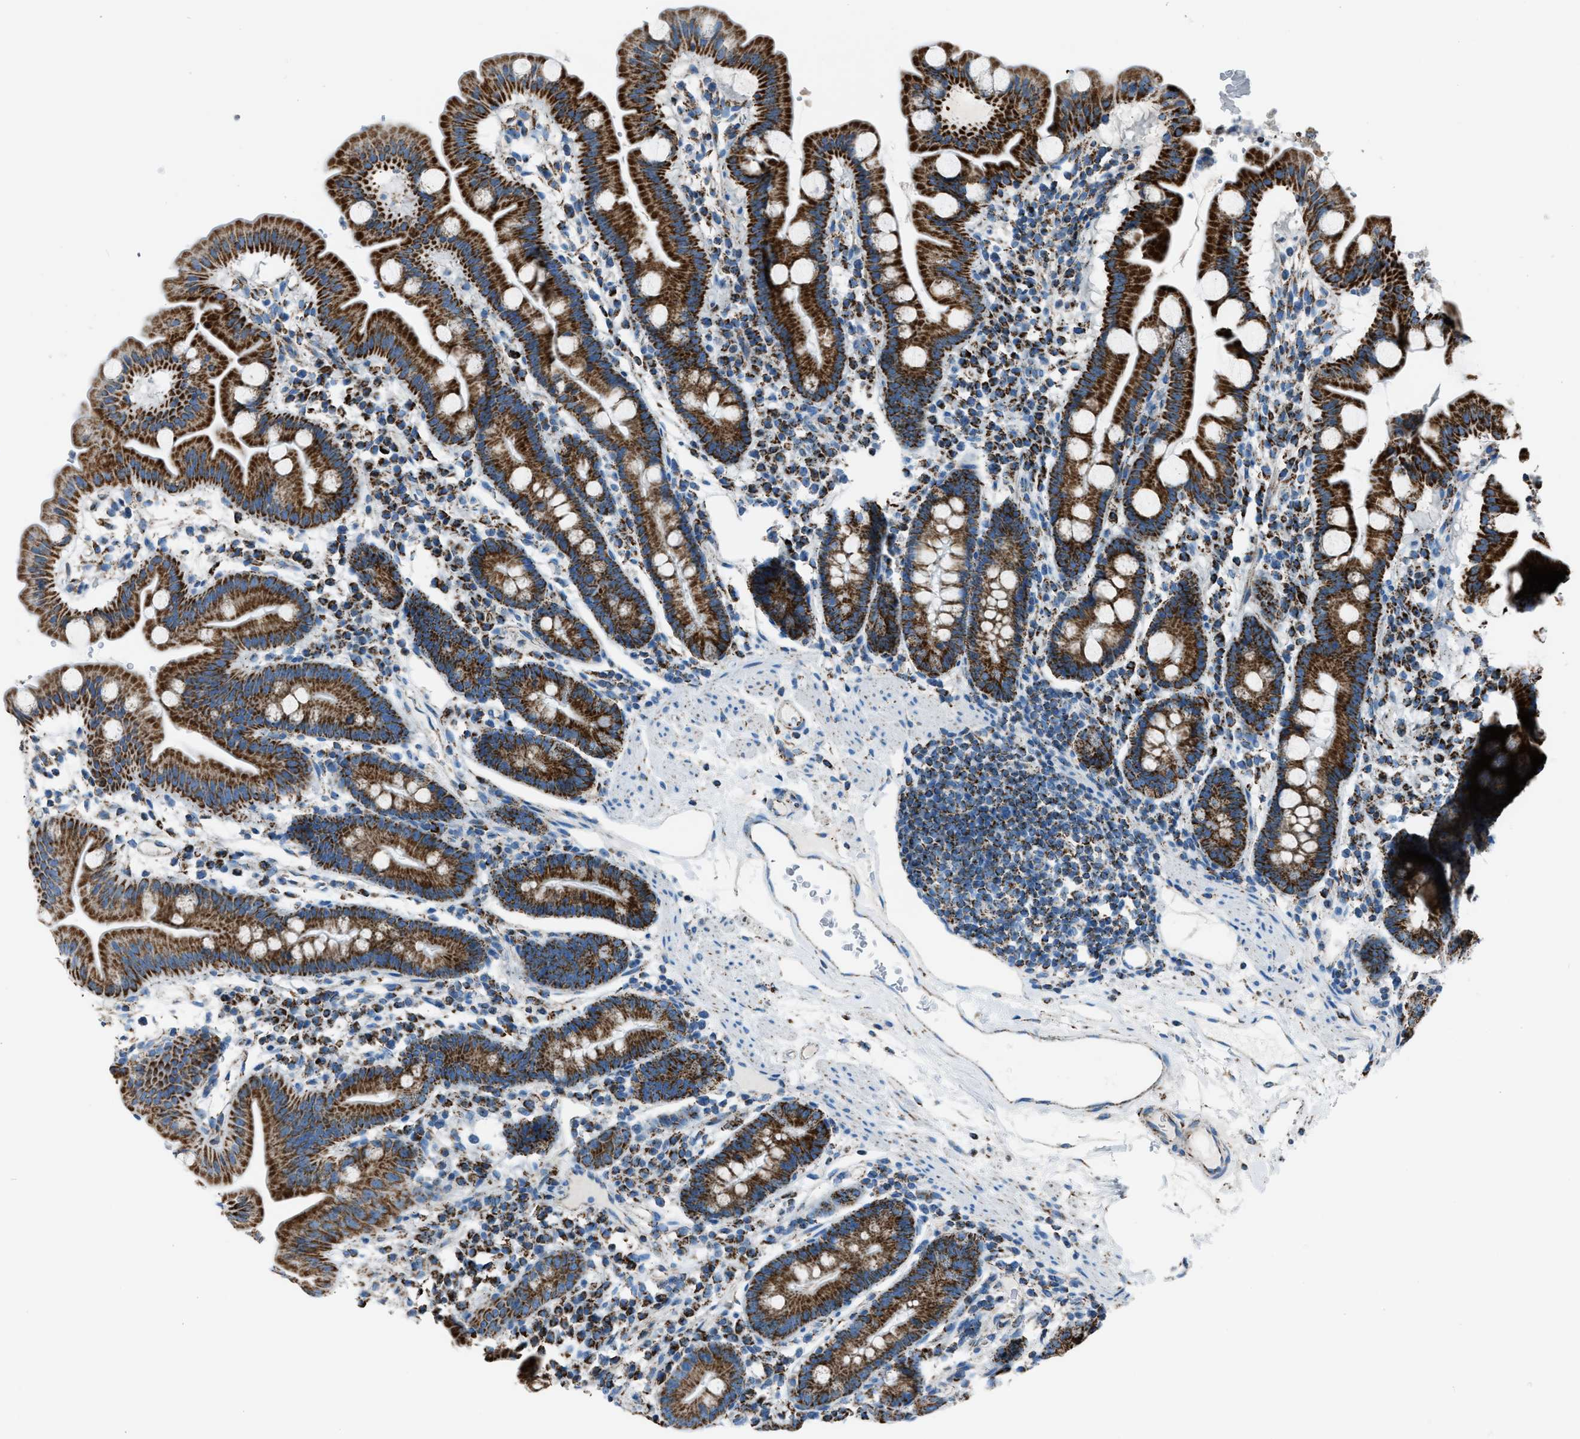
{"staining": {"intensity": "strong", "quantity": ">75%", "location": "cytoplasmic/membranous"}, "tissue": "duodenum", "cell_type": "Glandular cells", "image_type": "normal", "snomed": [{"axis": "morphology", "description": "Normal tissue, NOS"}, {"axis": "topography", "description": "Duodenum"}], "caption": "Human duodenum stained for a protein (brown) displays strong cytoplasmic/membranous positive expression in approximately >75% of glandular cells.", "gene": "MDH2", "patient": {"sex": "male", "age": 50}}